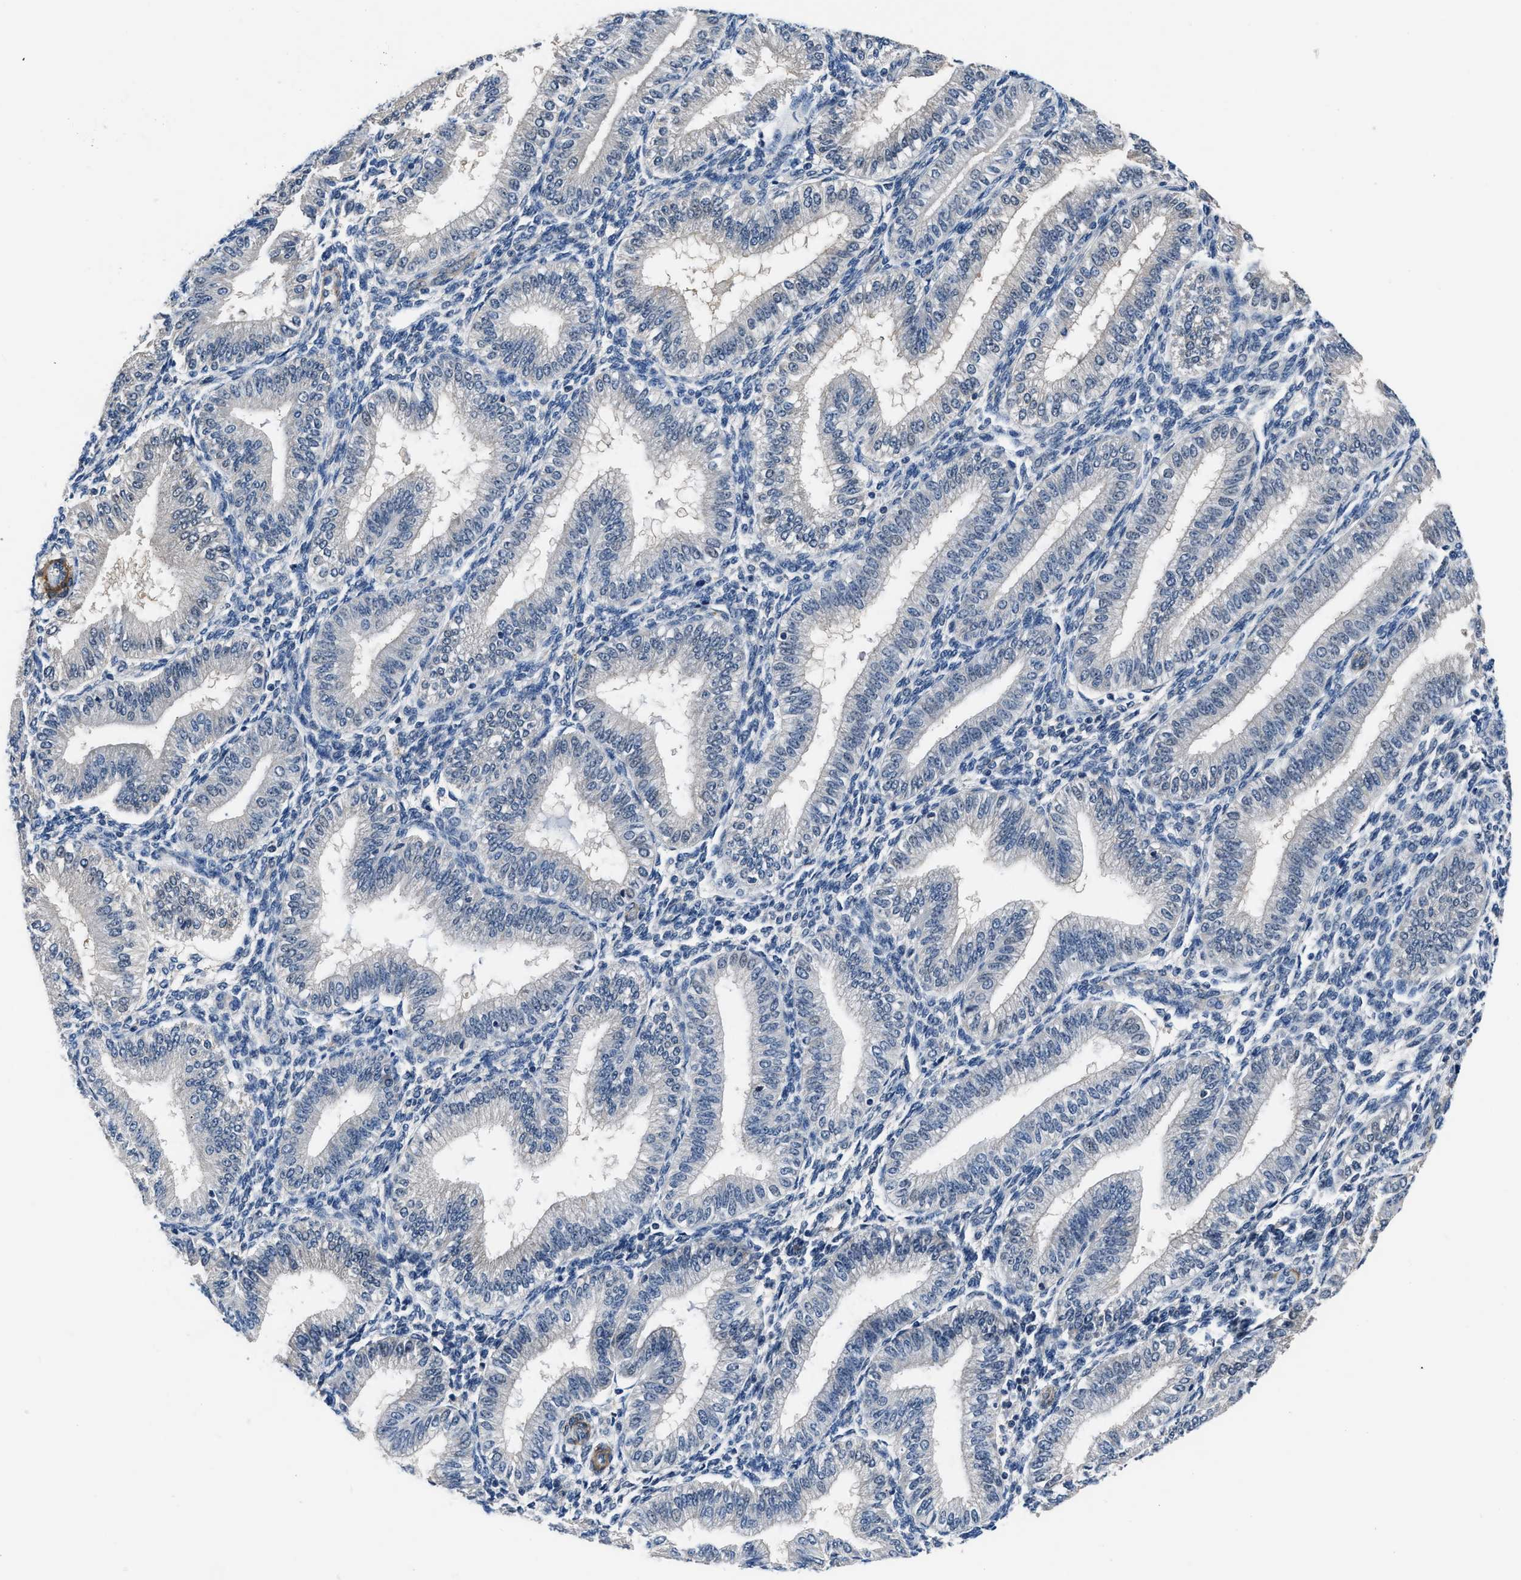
{"staining": {"intensity": "negative", "quantity": "none", "location": "none"}, "tissue": "endometrium", "cell_type": "Cells in endometrial stroma", "image_type": "normal", "snomed": [{"axis": "morphology", "description": "Normal tissue, NOS"}, {"axis": "topography", "description": "Endometrium"}], "caption": "Micrograph shows no significant protein staining in cells in endometrial stroma of benign endometrium. The staining was performed using DAB (3,3'-diaminobenzidine) to visualize the protein expression in brown, while the nuclei were stained in blue with hematoxylin (Magnification: 20x).", "gene": "LANCL2", "patient": {"sex": "female", "age": 39}}